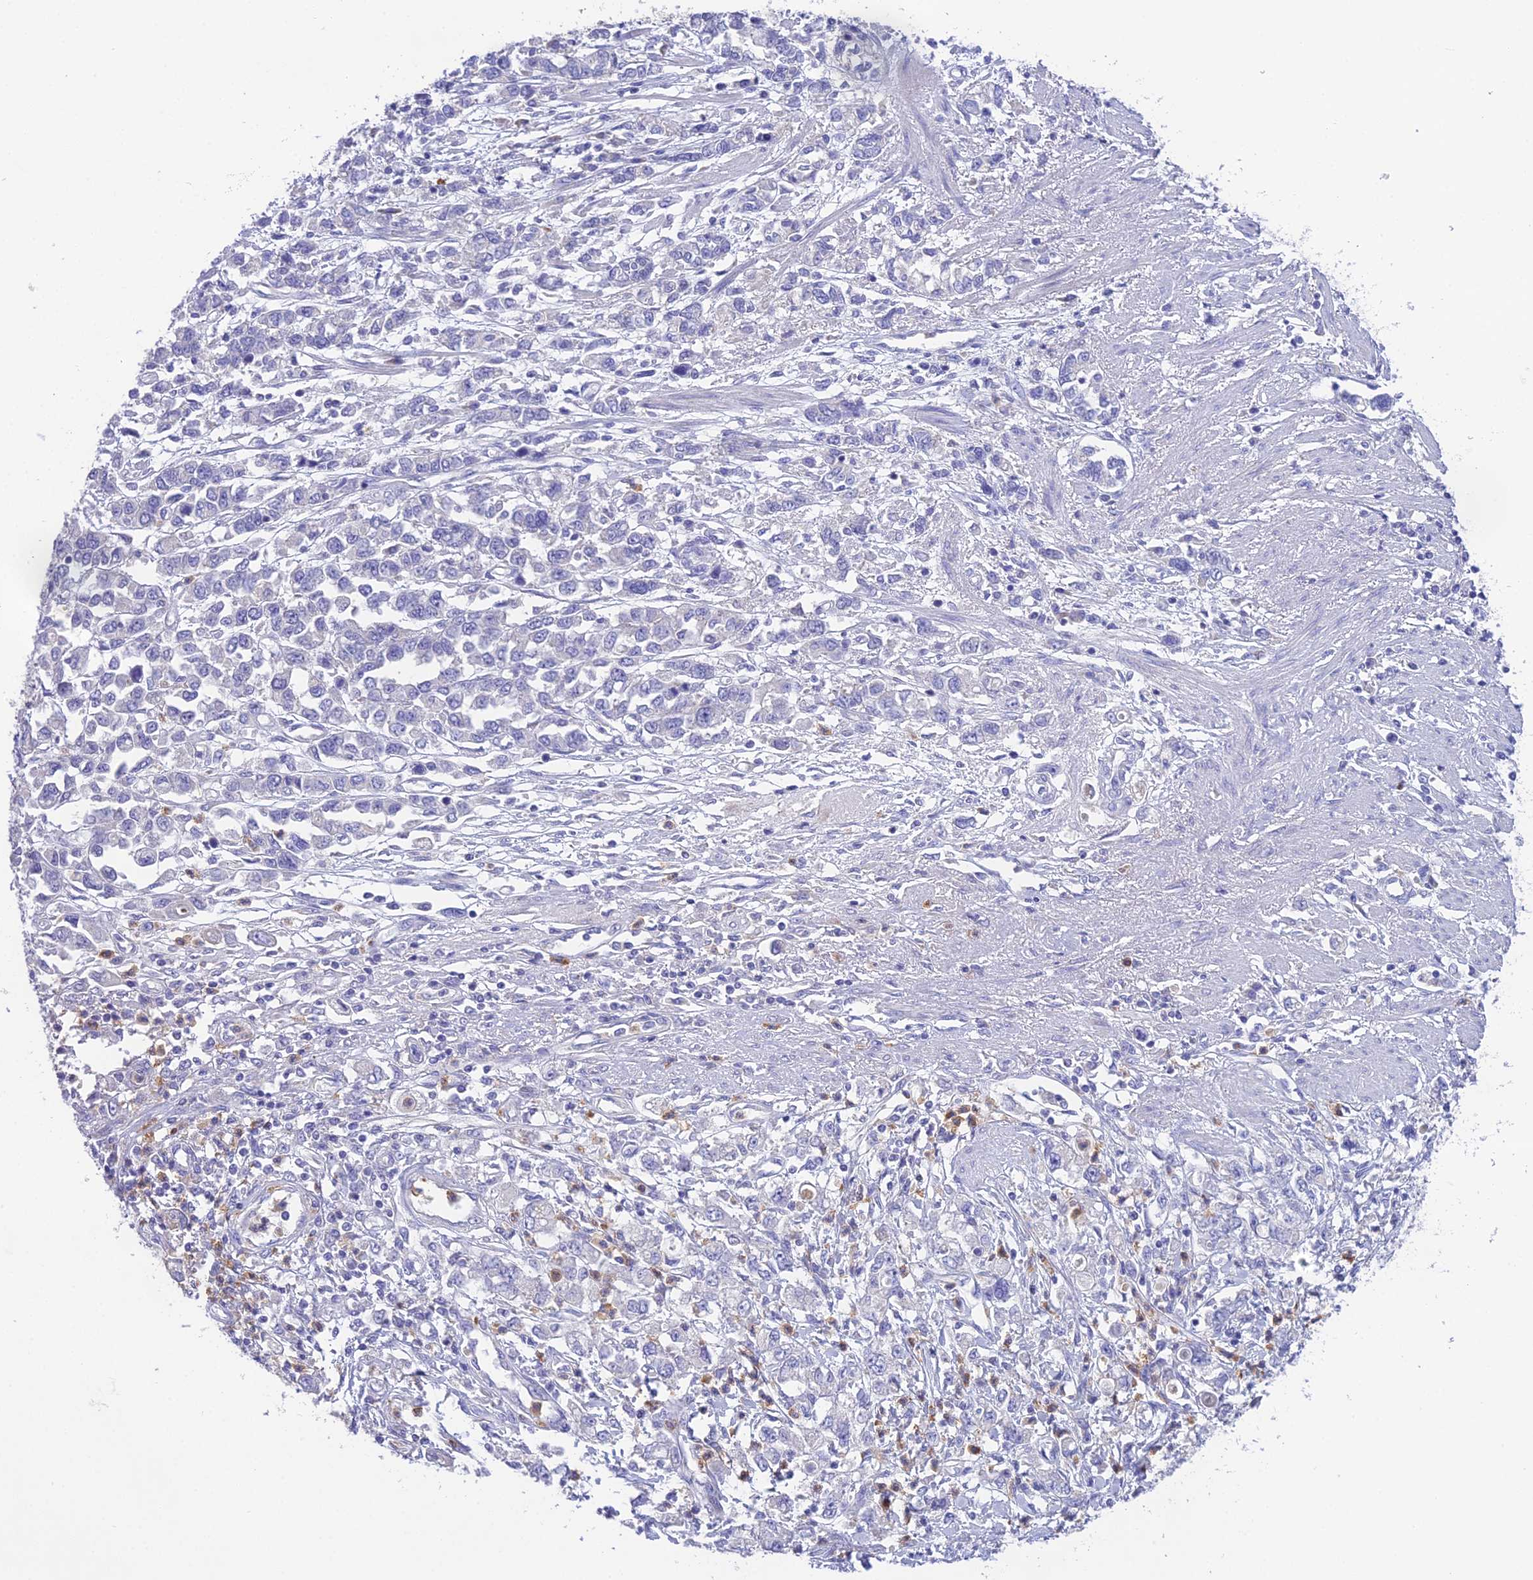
{"staining": {"intensity": "negative", "quantity": "none", "location": "none"}, "tissue": "stomach cancer", "cell_type": "Tumor cells", "image_type": "cancer", "snomed": [{"axis": "morphology", "description": "Adenocarcinoma, NOS"}, {"axis": "topography", "description": "Stomach"}], "caption": "Histopathology image shows no significant protein staining in tumor cells of stomach cancer. Brightfield microscopy of IHC stained with DAB (3,3'-diaminobenzidine) (brown) and hematoxylin (blue), captured at high magnification.", "gene": "KIAA0408", "patient": {"sex": "female", "age": 76}}